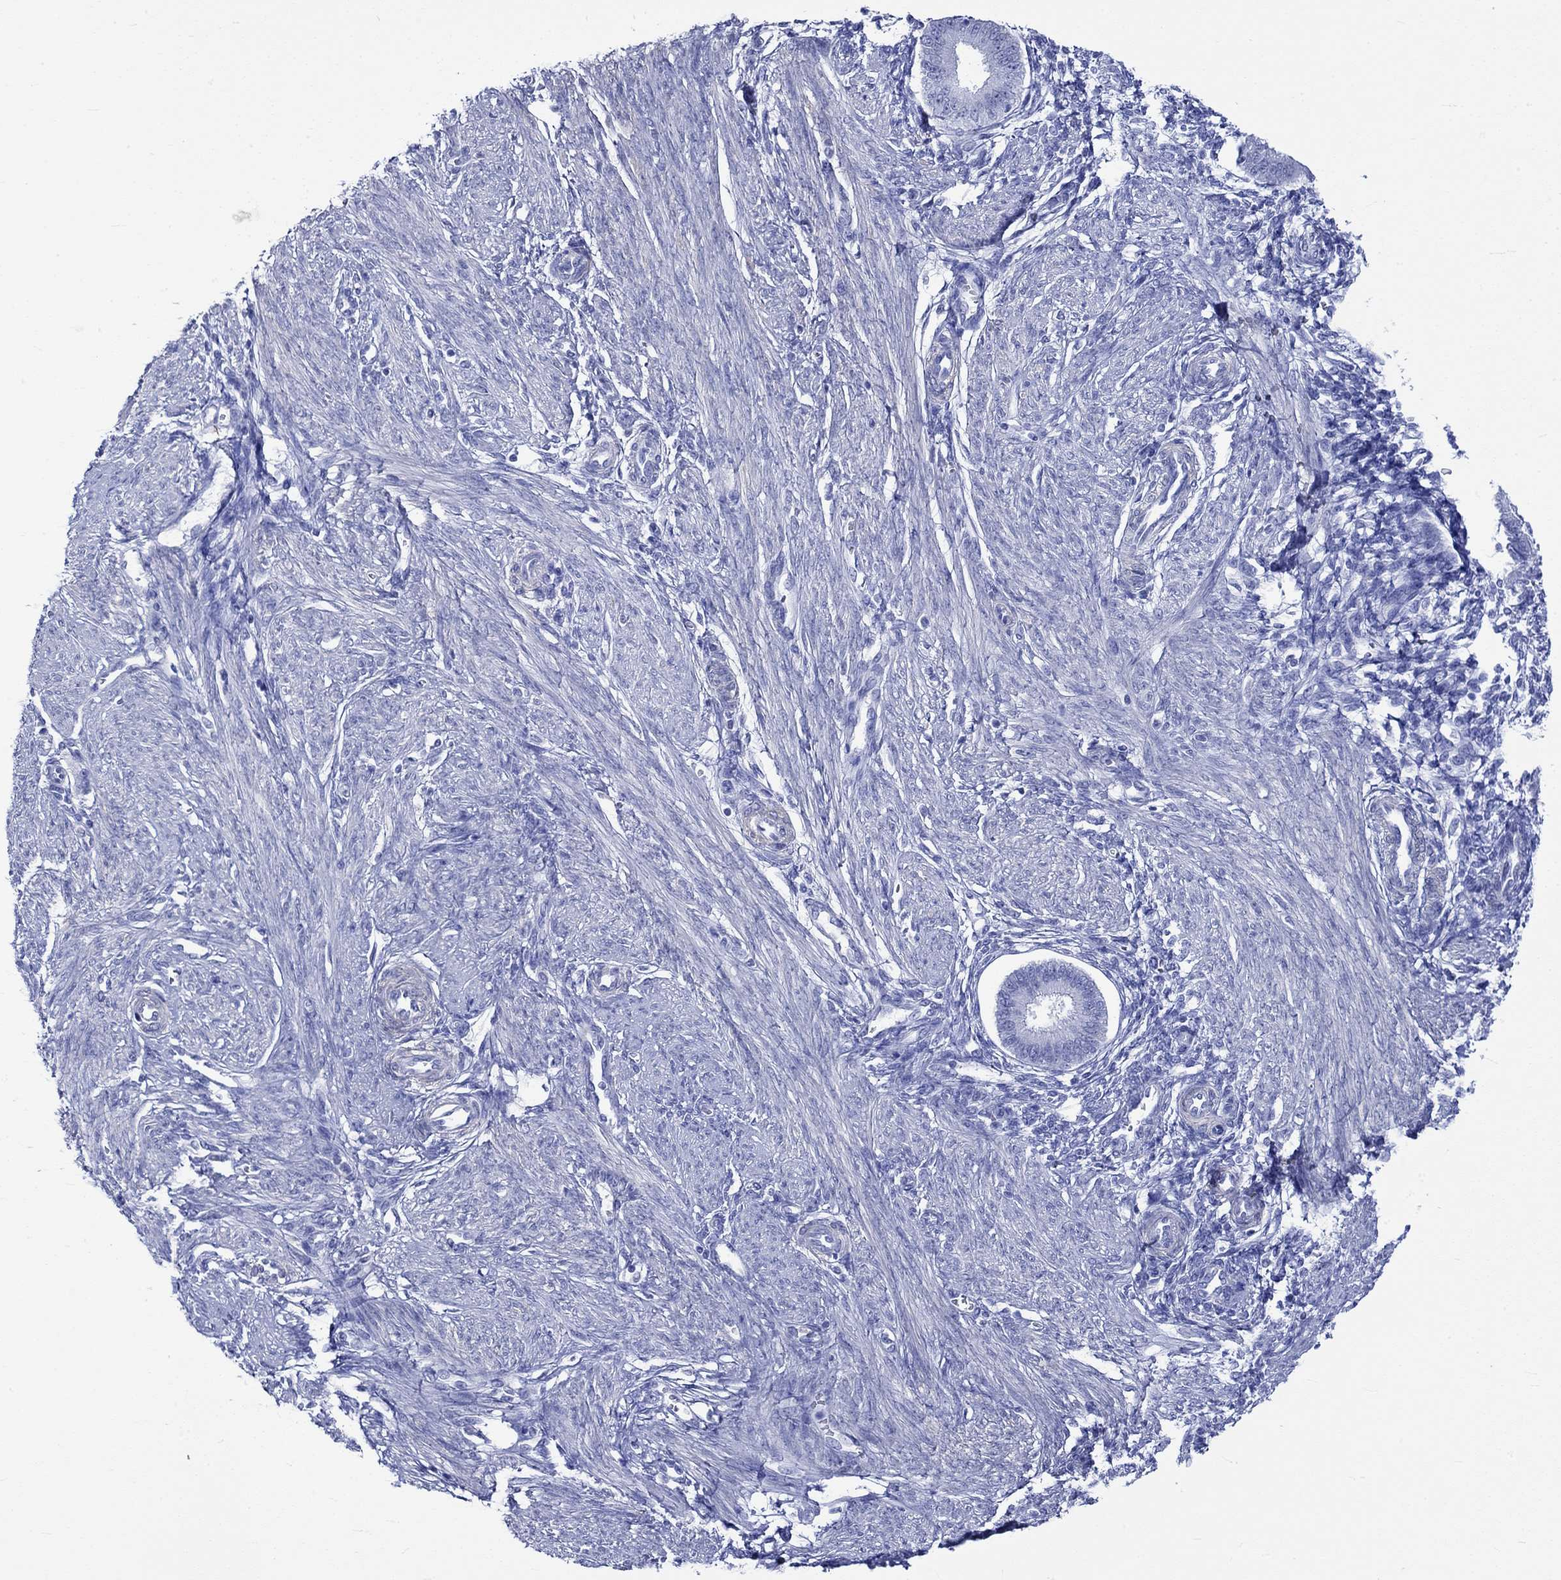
{"staining": {"intensity": "negative", "quantity": "none", "location": "none"}, "tissue": "endometrium", "cell_type": "Cells in endometrial stroma", "image_type": "normal", "snomed": [{"axis": "morphology", "description": "Normal tissue, NOS"}, {"axis": "topography", "description": "Endometrium"}], "caption": "High magnification brightfield microscopy of benign endometrium stained with DAB (brown) and counterstained with hematoxylin (blue): cells in endometrial stroma show no significant staining.", "gene": "CRYAB", "patient": {"sex": "female", "age": 39}}